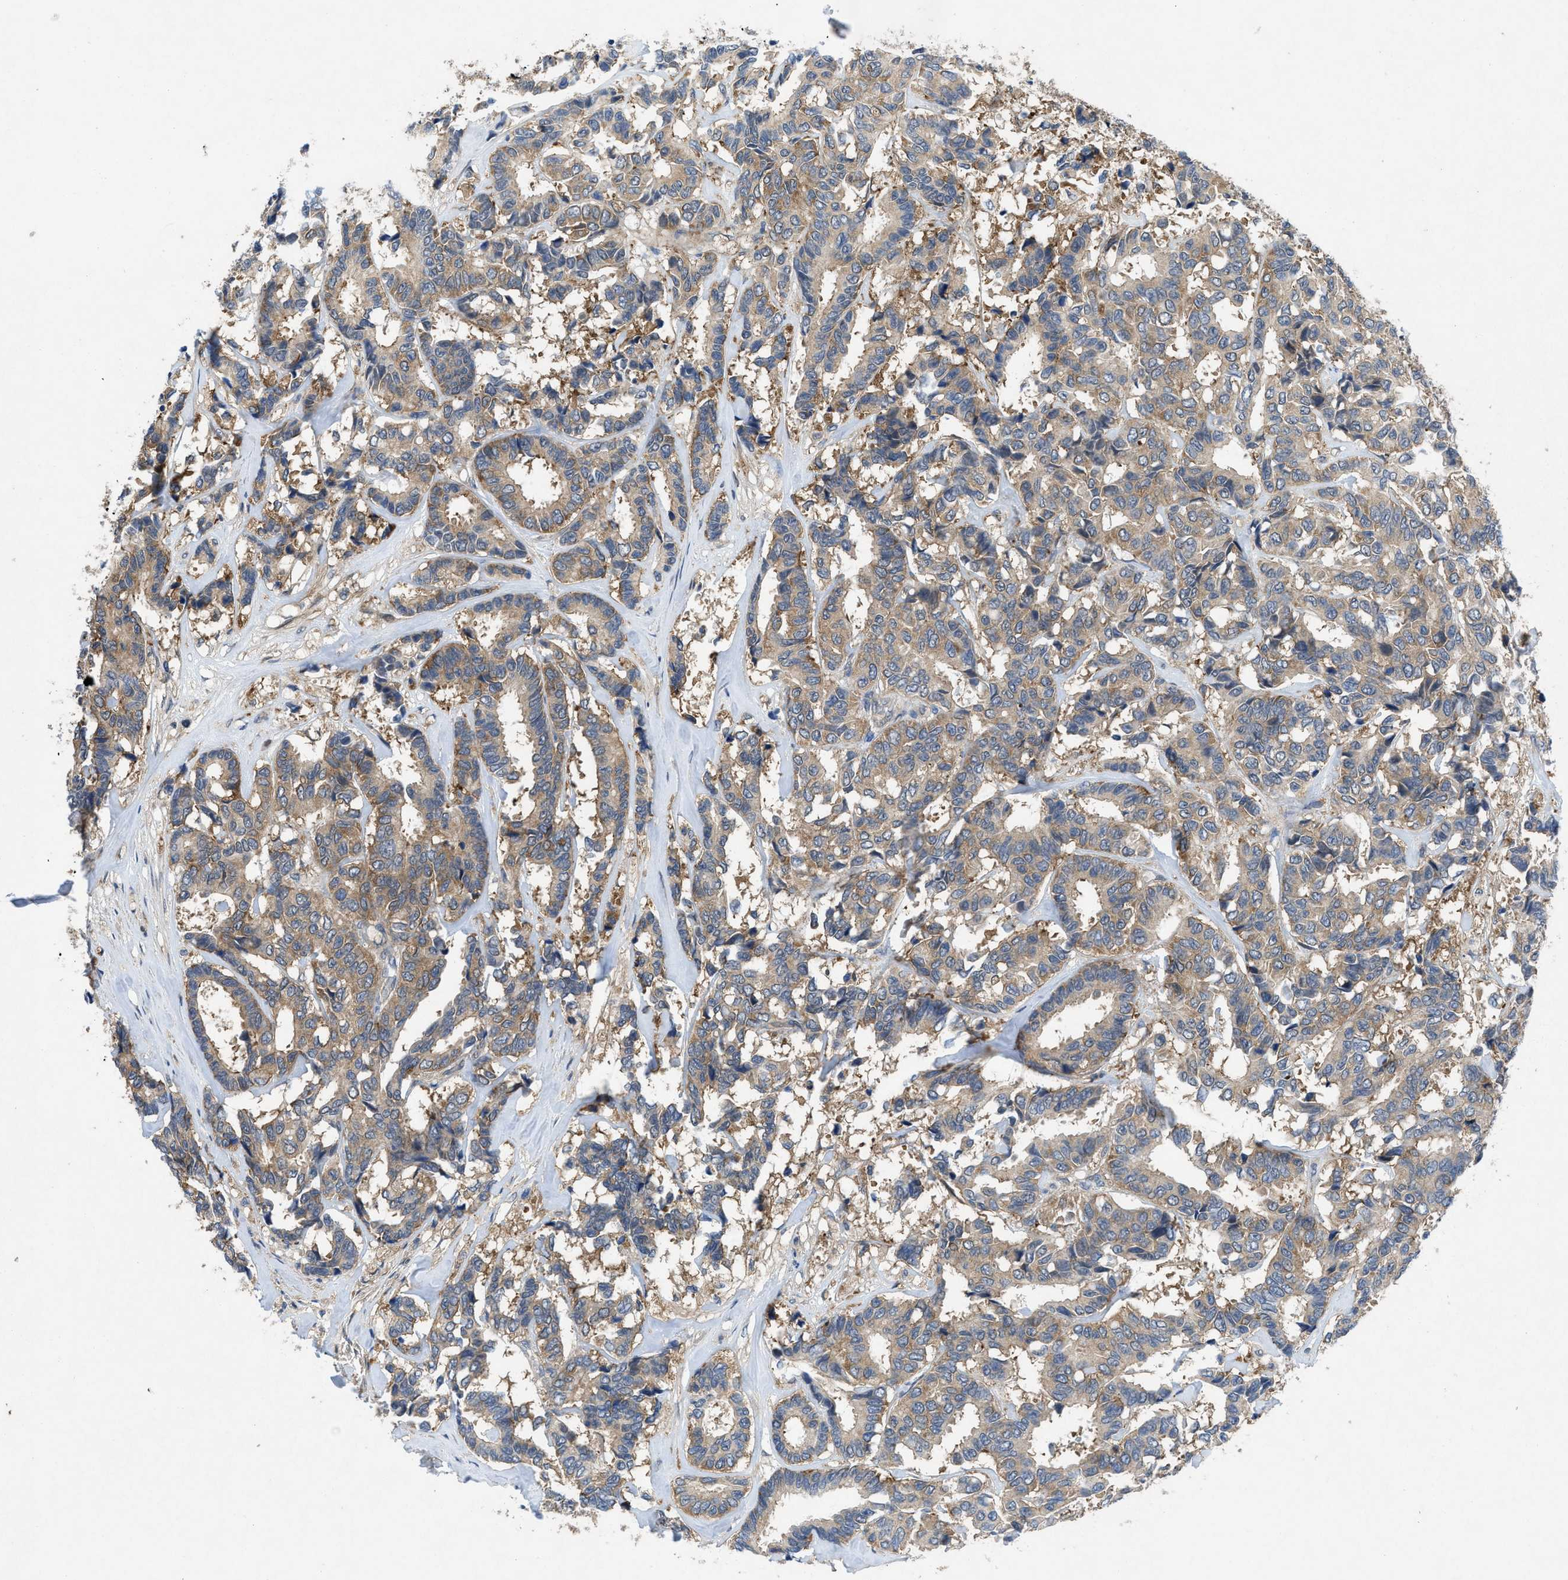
{"staining": {"intensity": "weak", "quantity": ">75%", "location": "cytoplasmic/membranous"}, "tissue": "breast cancer", "cell_type": "Tumor cells", "image_type": "cancer", "snomed": [{"axis": "morphology", "description": "Duct carcinoma"}, {"axis": "topography", "description": "Breast"}], "caption": "Breast cancer (infiltrating ductal carcinoma) stained for a protein (brown) reveals weak cytoplasmic/membranous positive staining in about >75% of tumor cells.", "gene": "PANX1", "patient": {"sex": "female", "age": 87}}